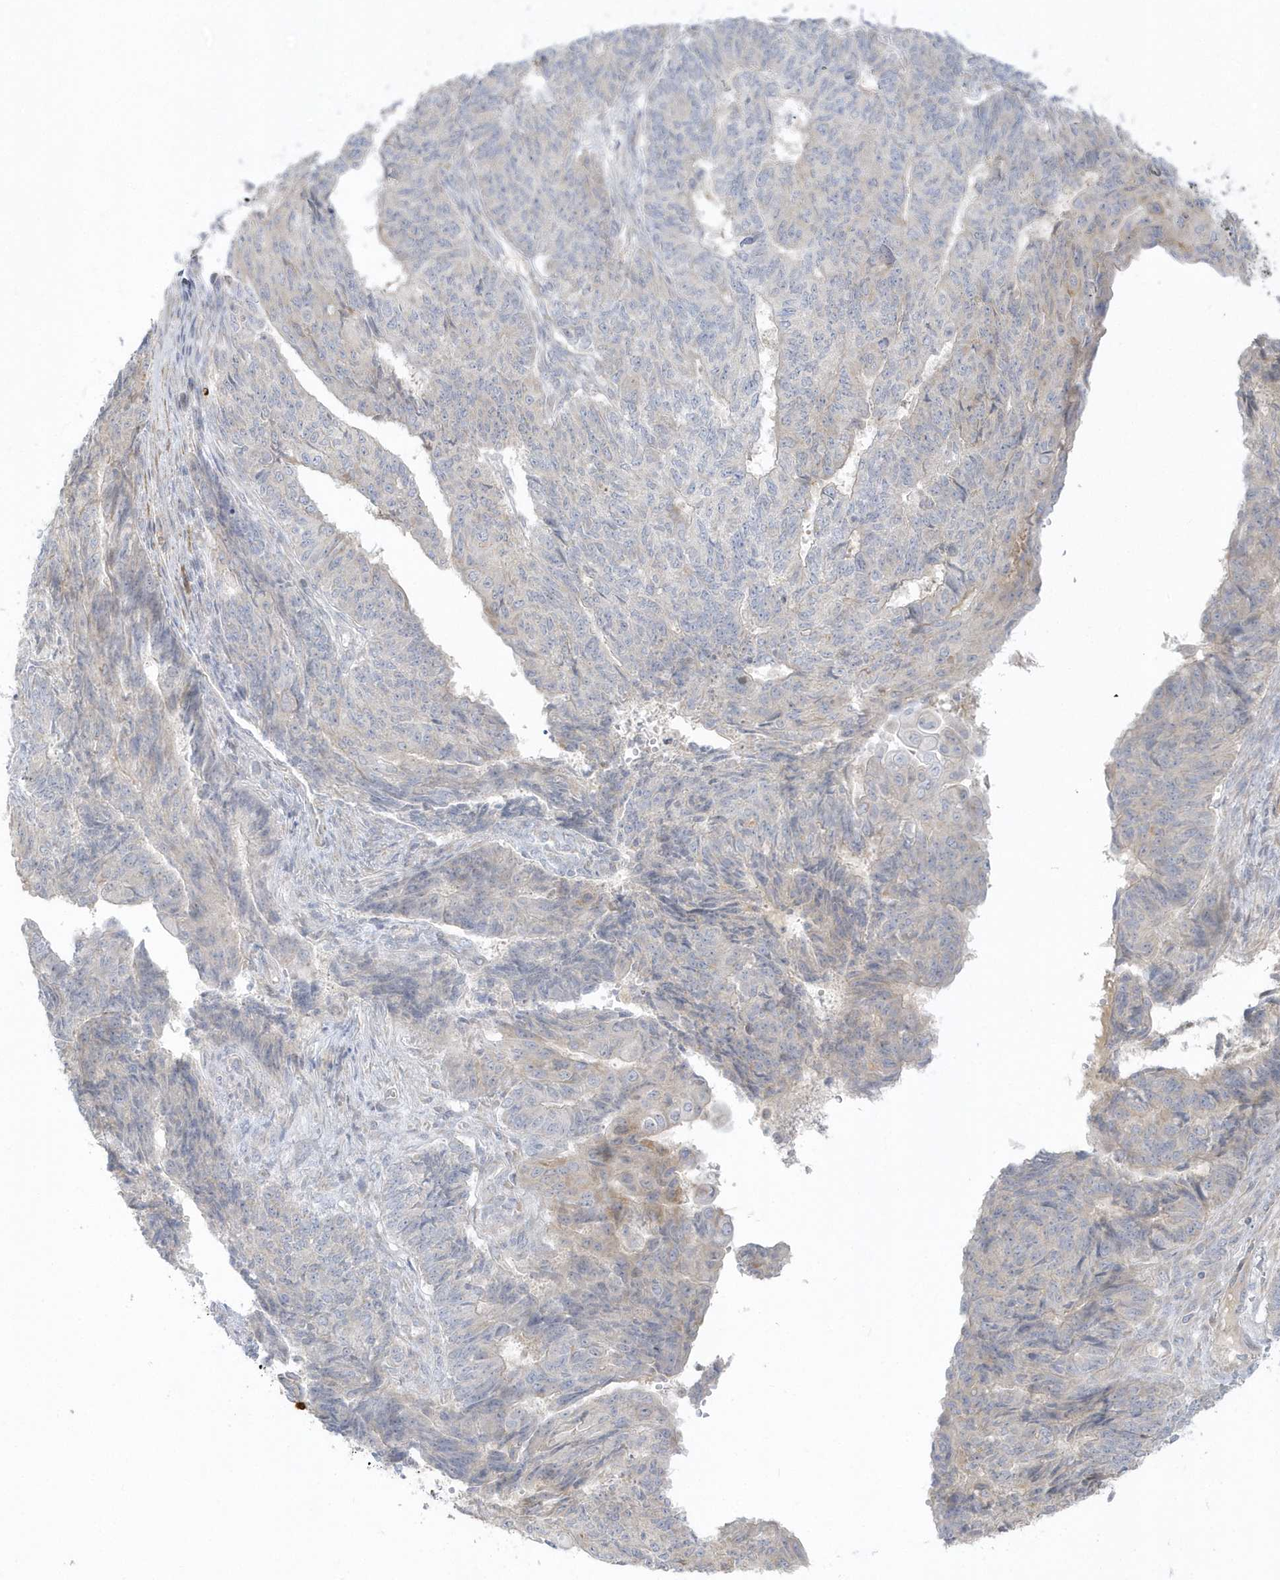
{"staining": {"intensity": "negative", "quantity": "none", "location": "none"}, "tissue": "endometrial cancer", "cell_type": "Tumor cells", "image_type": "cancer", "snomed": [{"axis": "morphology", "description": "Adenocarcinoma, NOS"}, {"axis": "topography", "description": "Endometrium"}], "caption": "DAB (3,3'-diaminobenzidine) immunohistochemical staining of endometrial adenocarcinoma exhibits no significant expression in tumor cells.", "gene": "THADA", "patient": {"sex": "female", "age": 32}}